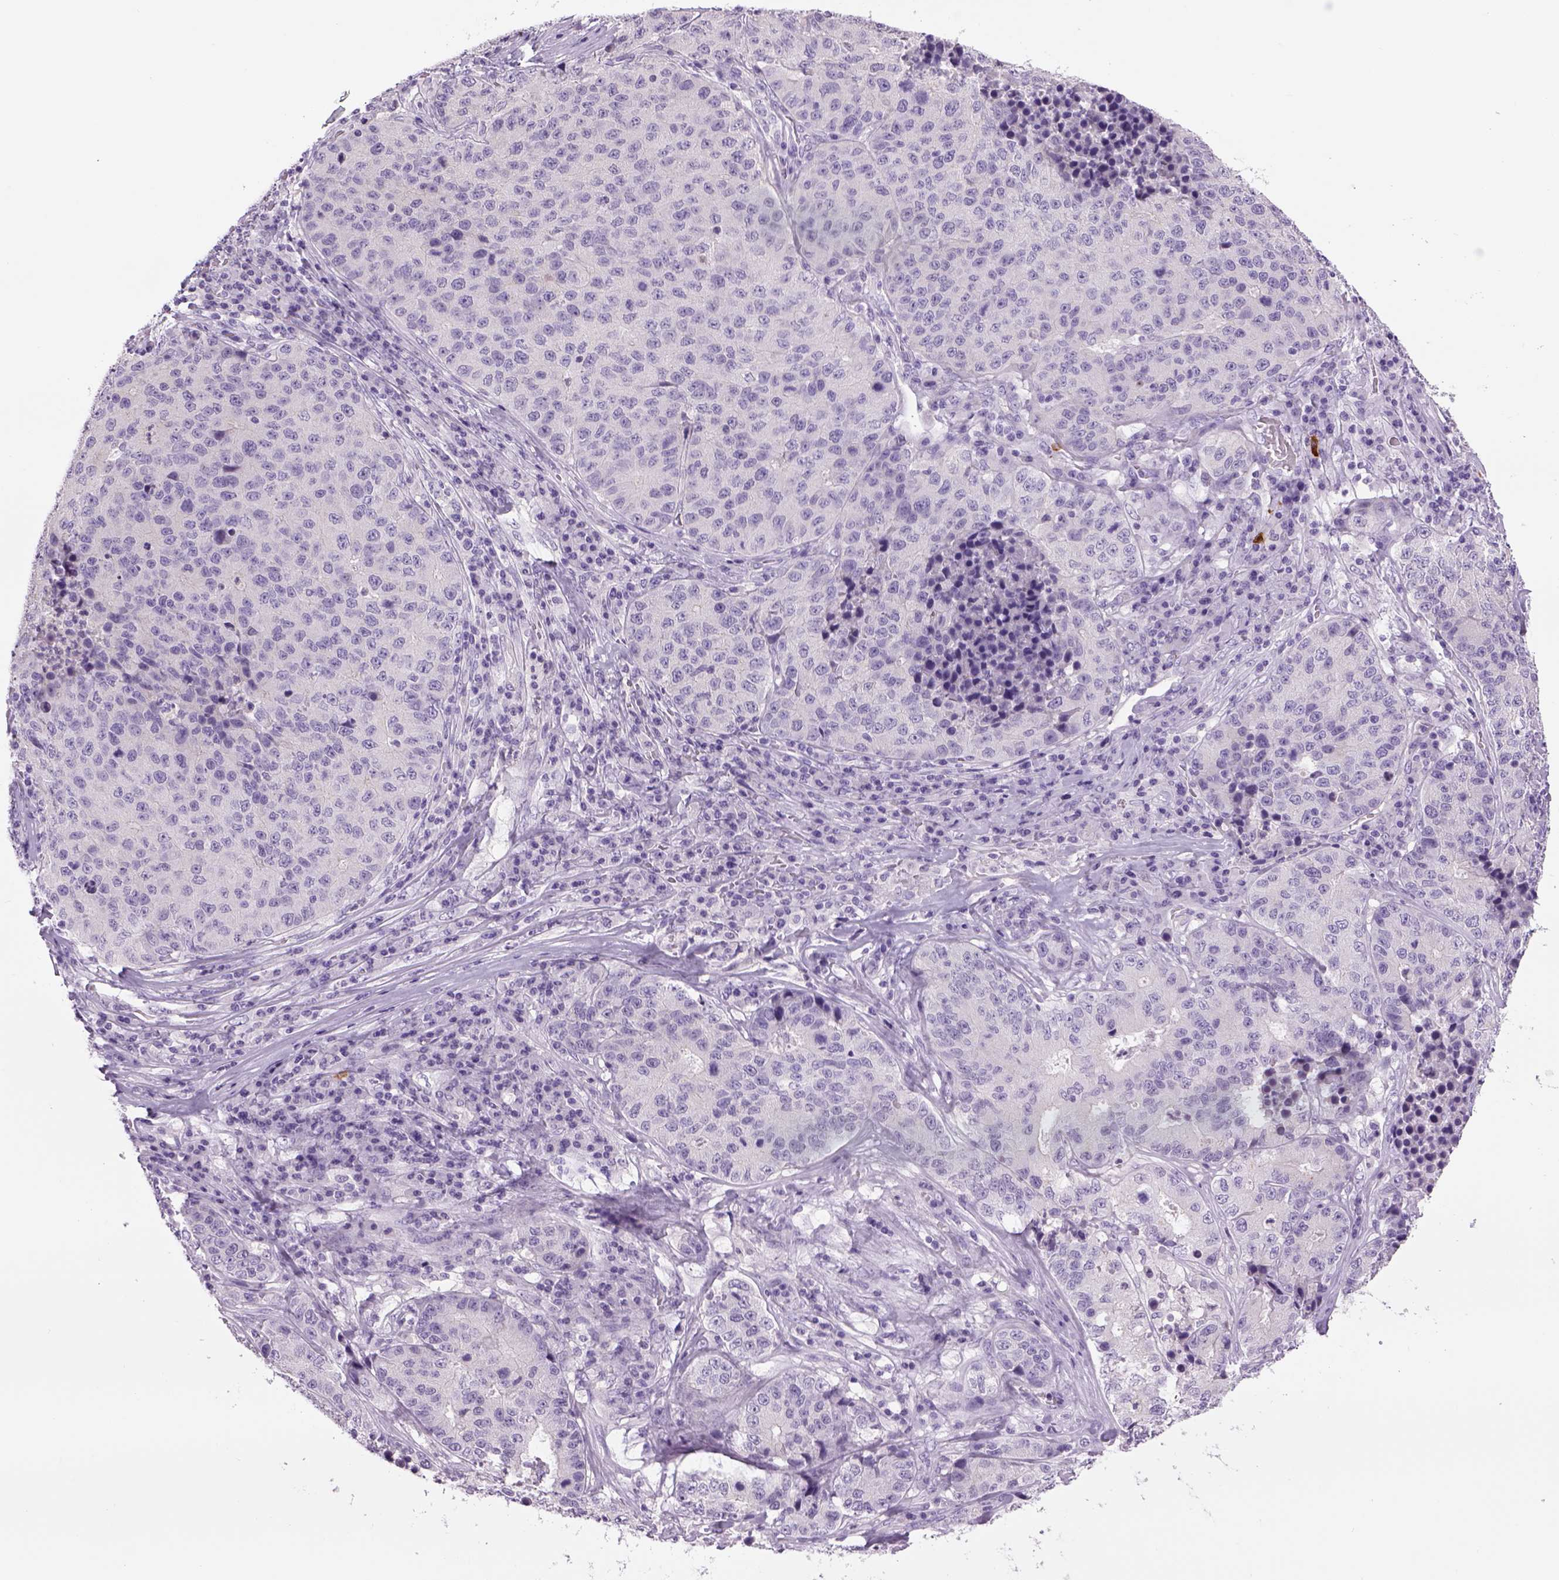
{"staining": {"intensity": "negative", "quantity": "none", "location": "none"}, "tissue": "stomach cancer", "cell_type": "Tumor cells", "image_type": "cancer", "snomed": [{"axis": "morphology", "description": "Adenocarcinoma, NOS"}, {"axis": "topography", "description": "Stomach"}], "caption": "Immunohistochemistry (IHC) of human adenocarcinoma (stomach) reveals no staining in tumor cells.", "gene": "DBH", "patient": {"sex": "male", "age": 71}}